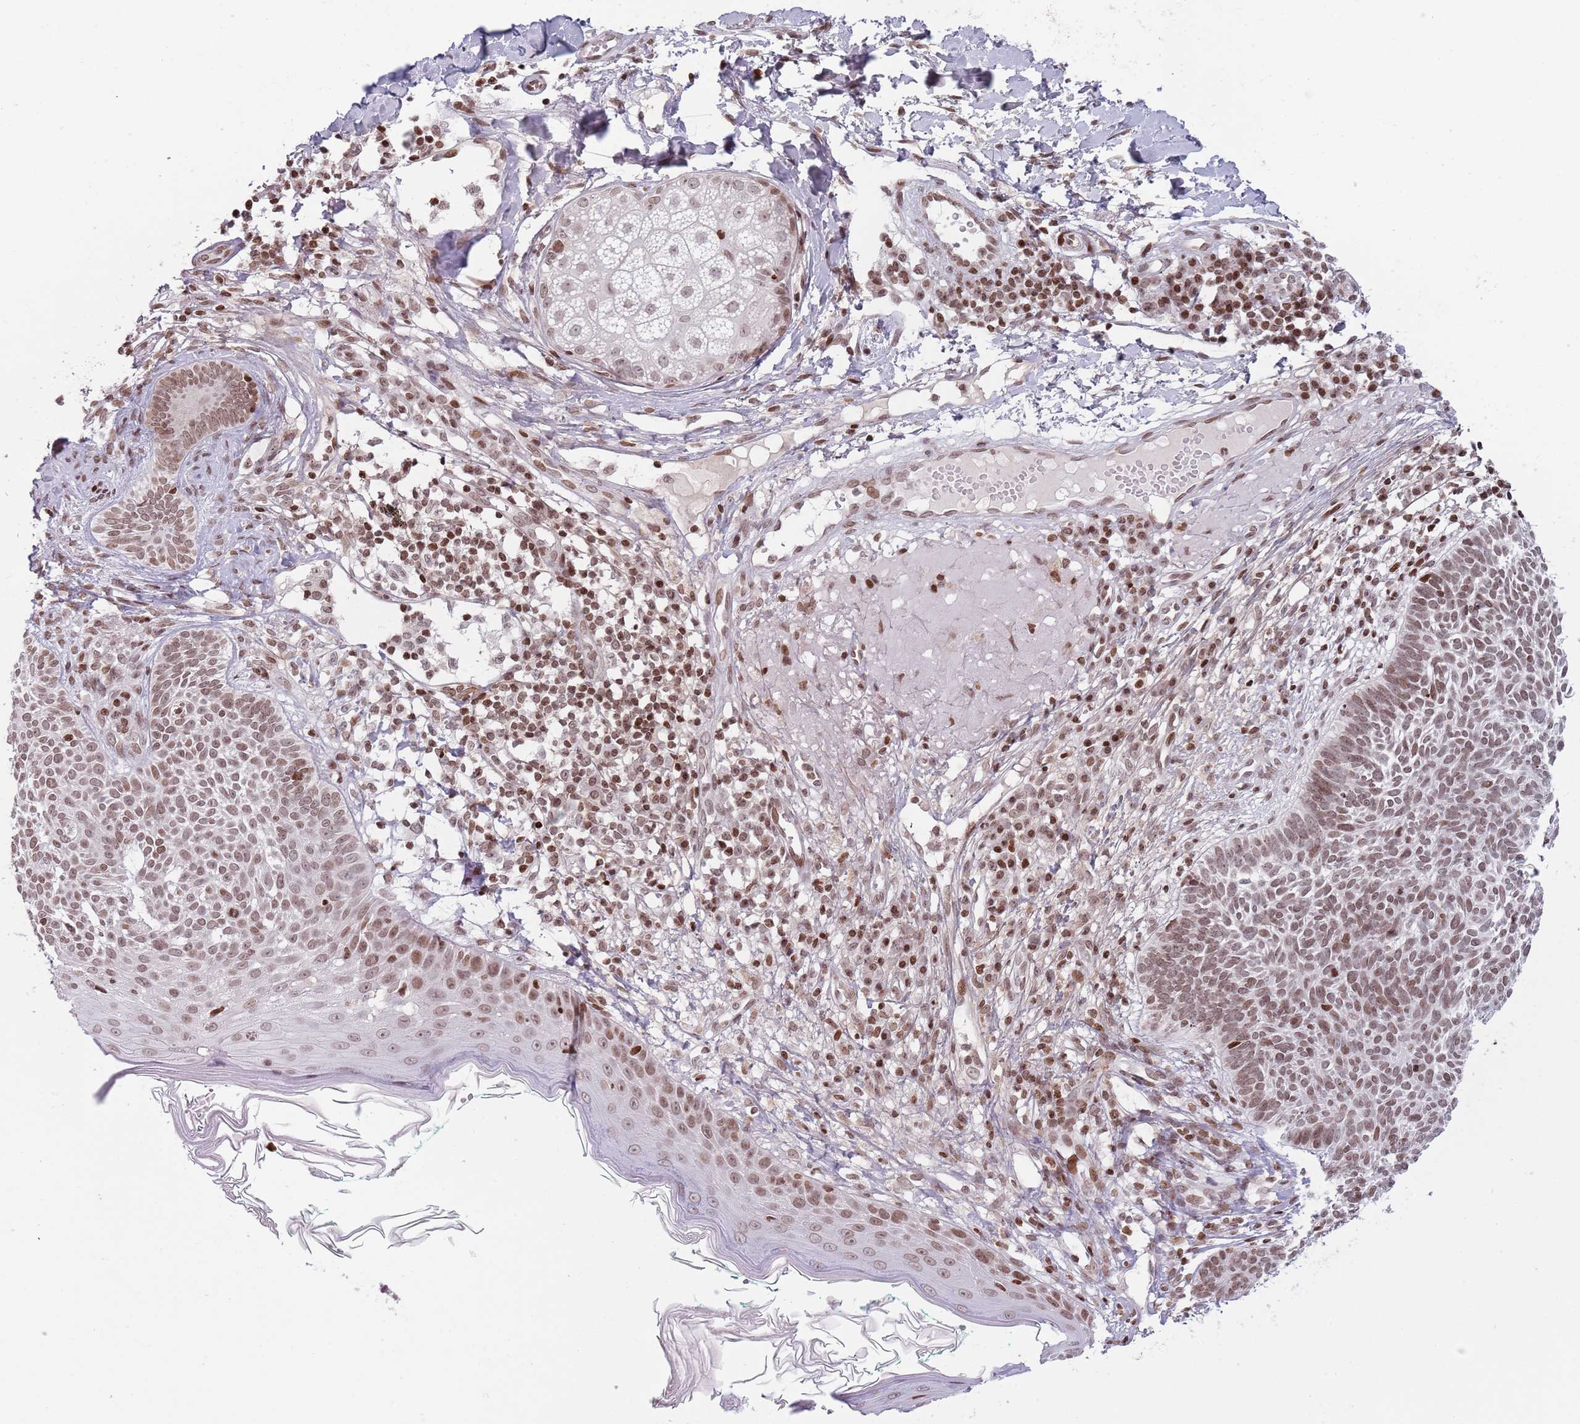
{"staining": {"intensity": "moderate", "quantity": ">75%", "location": "nuclear"}, "tissue": "skin cancer", "cell_type": "Tumor cells", "image_type": "cancer", "snomed": [{"axis": "morphology", "description": "Basal cell carcinoma"}, {"axis": "topography", "description": "Skin"}], "caption": "Moderate nuclear staining is identified in approximately >75% of tumor cells in skin cancer. (brown staining indicates protein expression, while blue staining denotes nuclei).", "gene": "SH3RF3", "patient": {"sex": "male", "age": 72}}